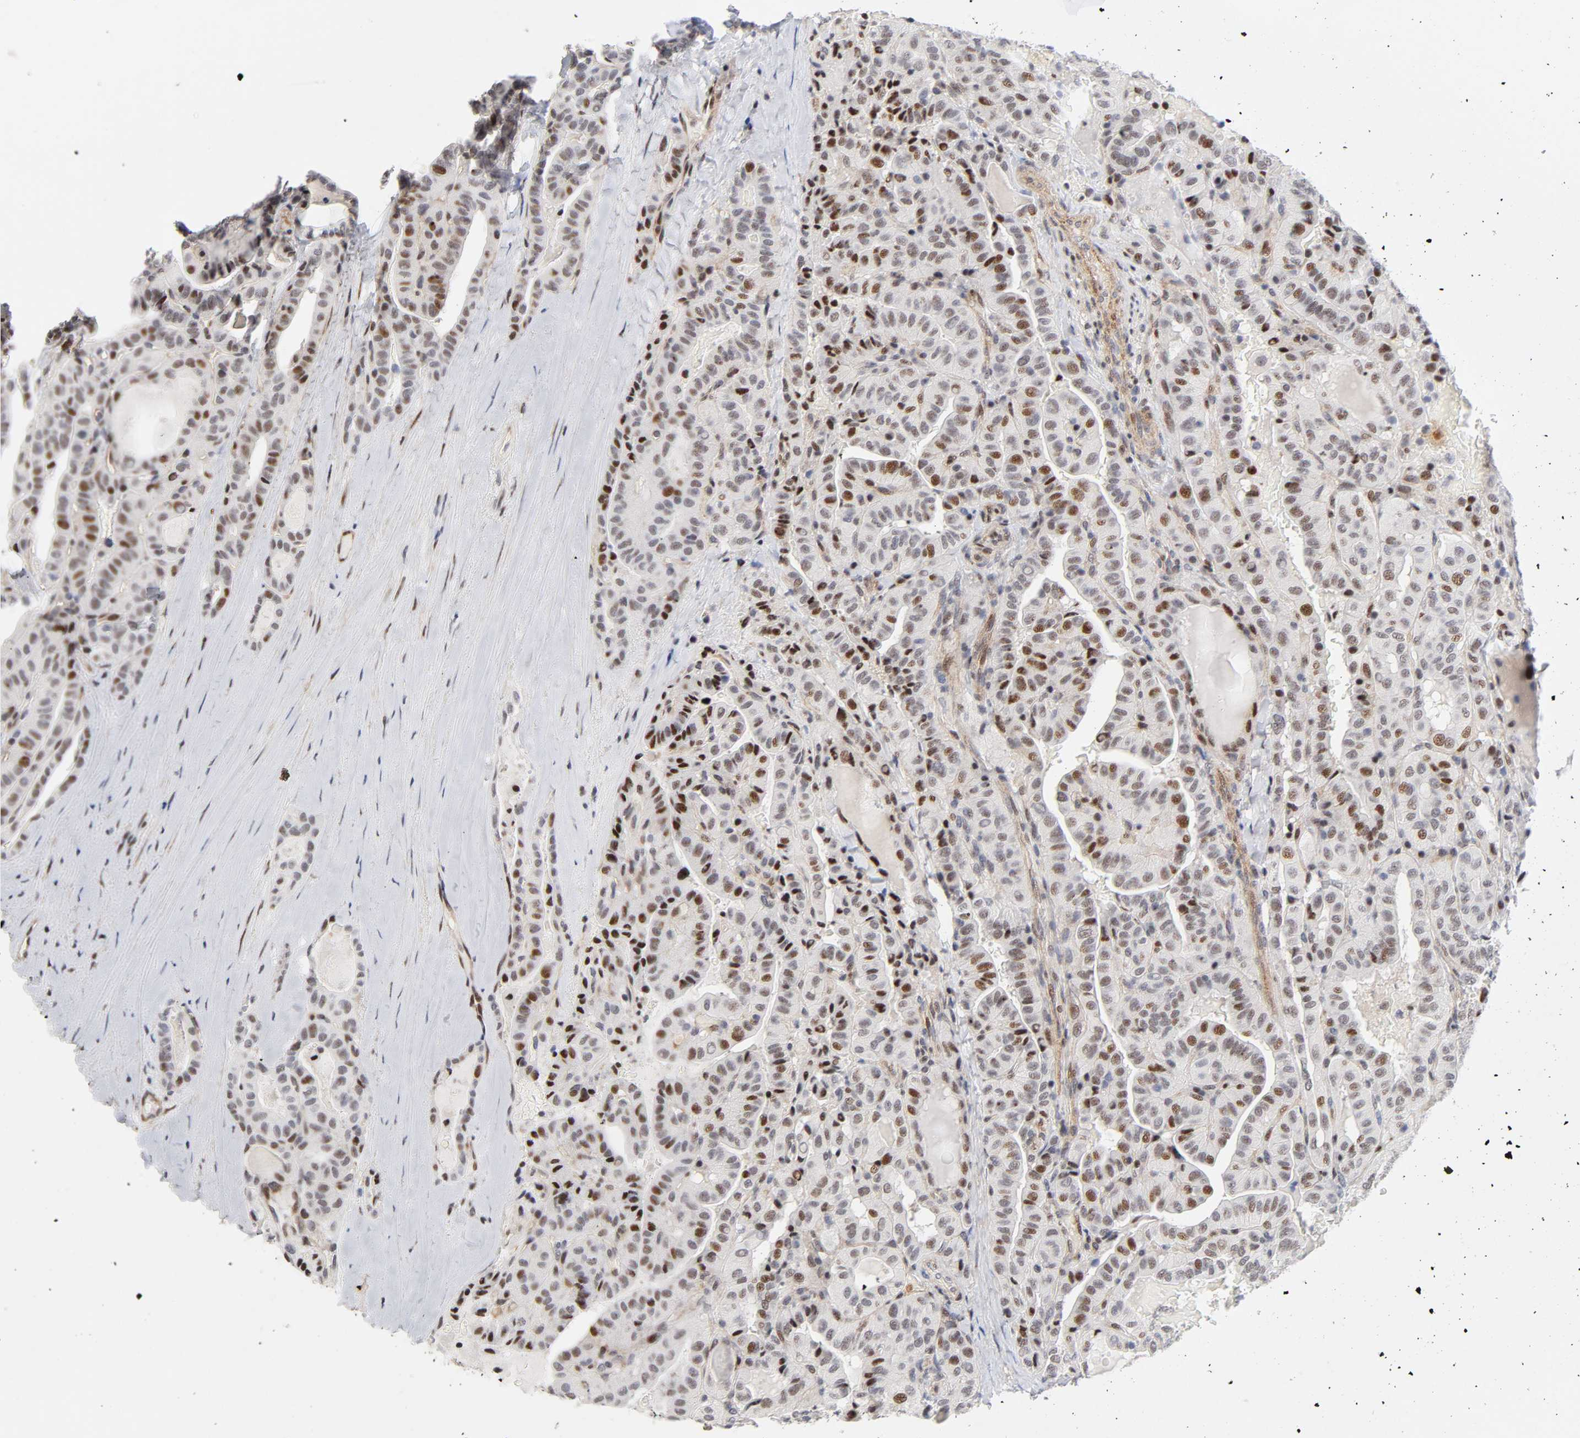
{"staining": {"intensity": "moderate", "quantity": ">75%", "location": "nuclear"}, "tissue": "thyroid cancer", "cell_type": "Tumor cells", "image_type": "cancer", "snomed": [{"axis": "morphology", "description": "Papillary adenocarcinoma, NOS"}, {"axis": "topography", "description": "Thyroid gland"}], "caption": "Papillary adenocarcinoma (thyroid) stained with IHC reveals moderate nuclear staining in approximately >75% of tumor cells.", "gene": "STK38", "patient": {"sex": "male", "age": 77}}